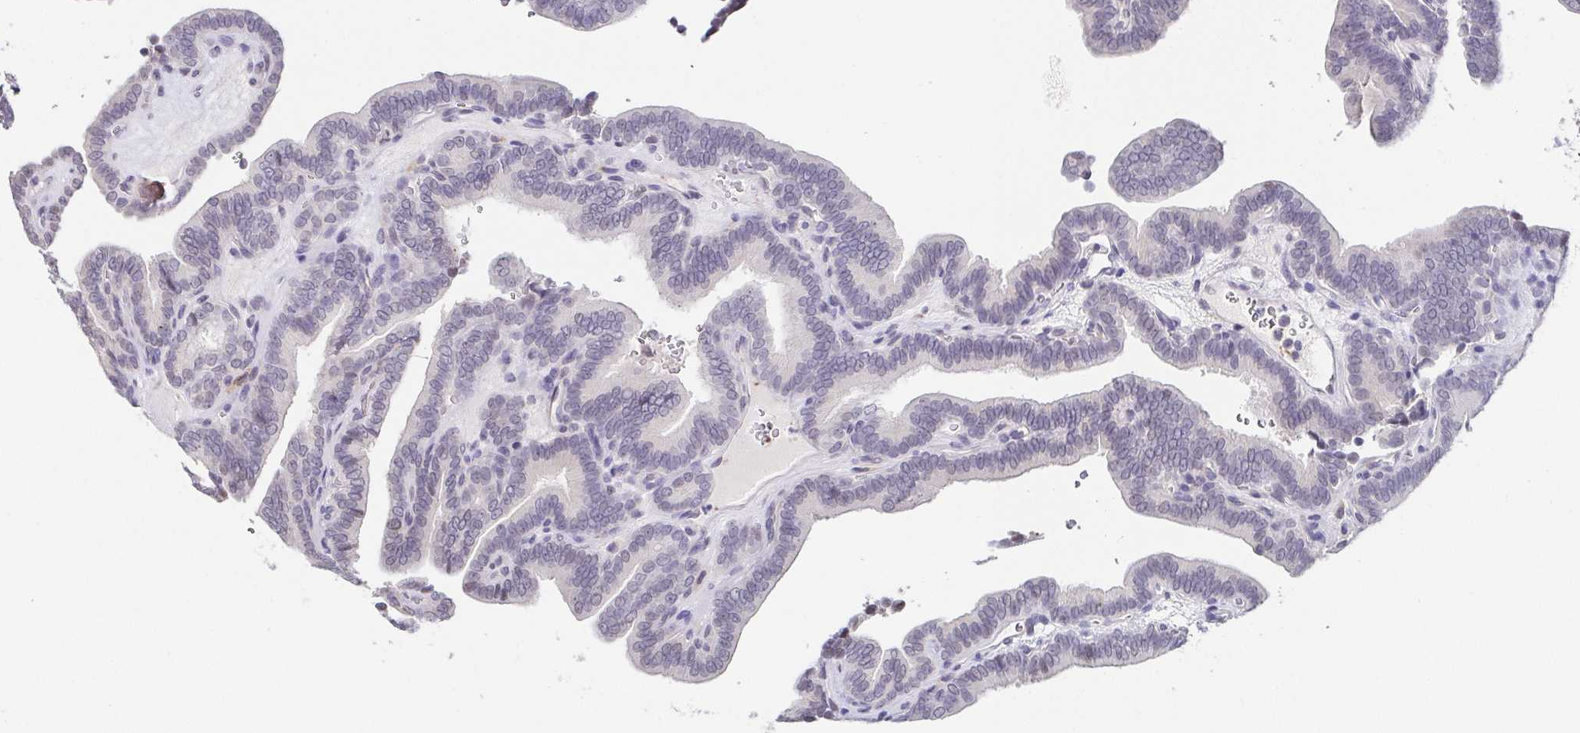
{"staining": {"intensity": "negative", "quantity": "none", "location": "none"}, "tissue": "thyroid cancer", "cell_type": "Tumor cells", "image_type": "cancer", "snomed": [{"axis": "morphology", "description": "Papillary adenocarcinoma, NOS"}, {"axis": "topography", "description": "Thyroid gland"}], "caption": "Tumor cells are negative for brown protein staining in papillary adenocarcinoma (thyroid).", "gene": "NEFH", "patient": {"sex": "female", "age": 21}}